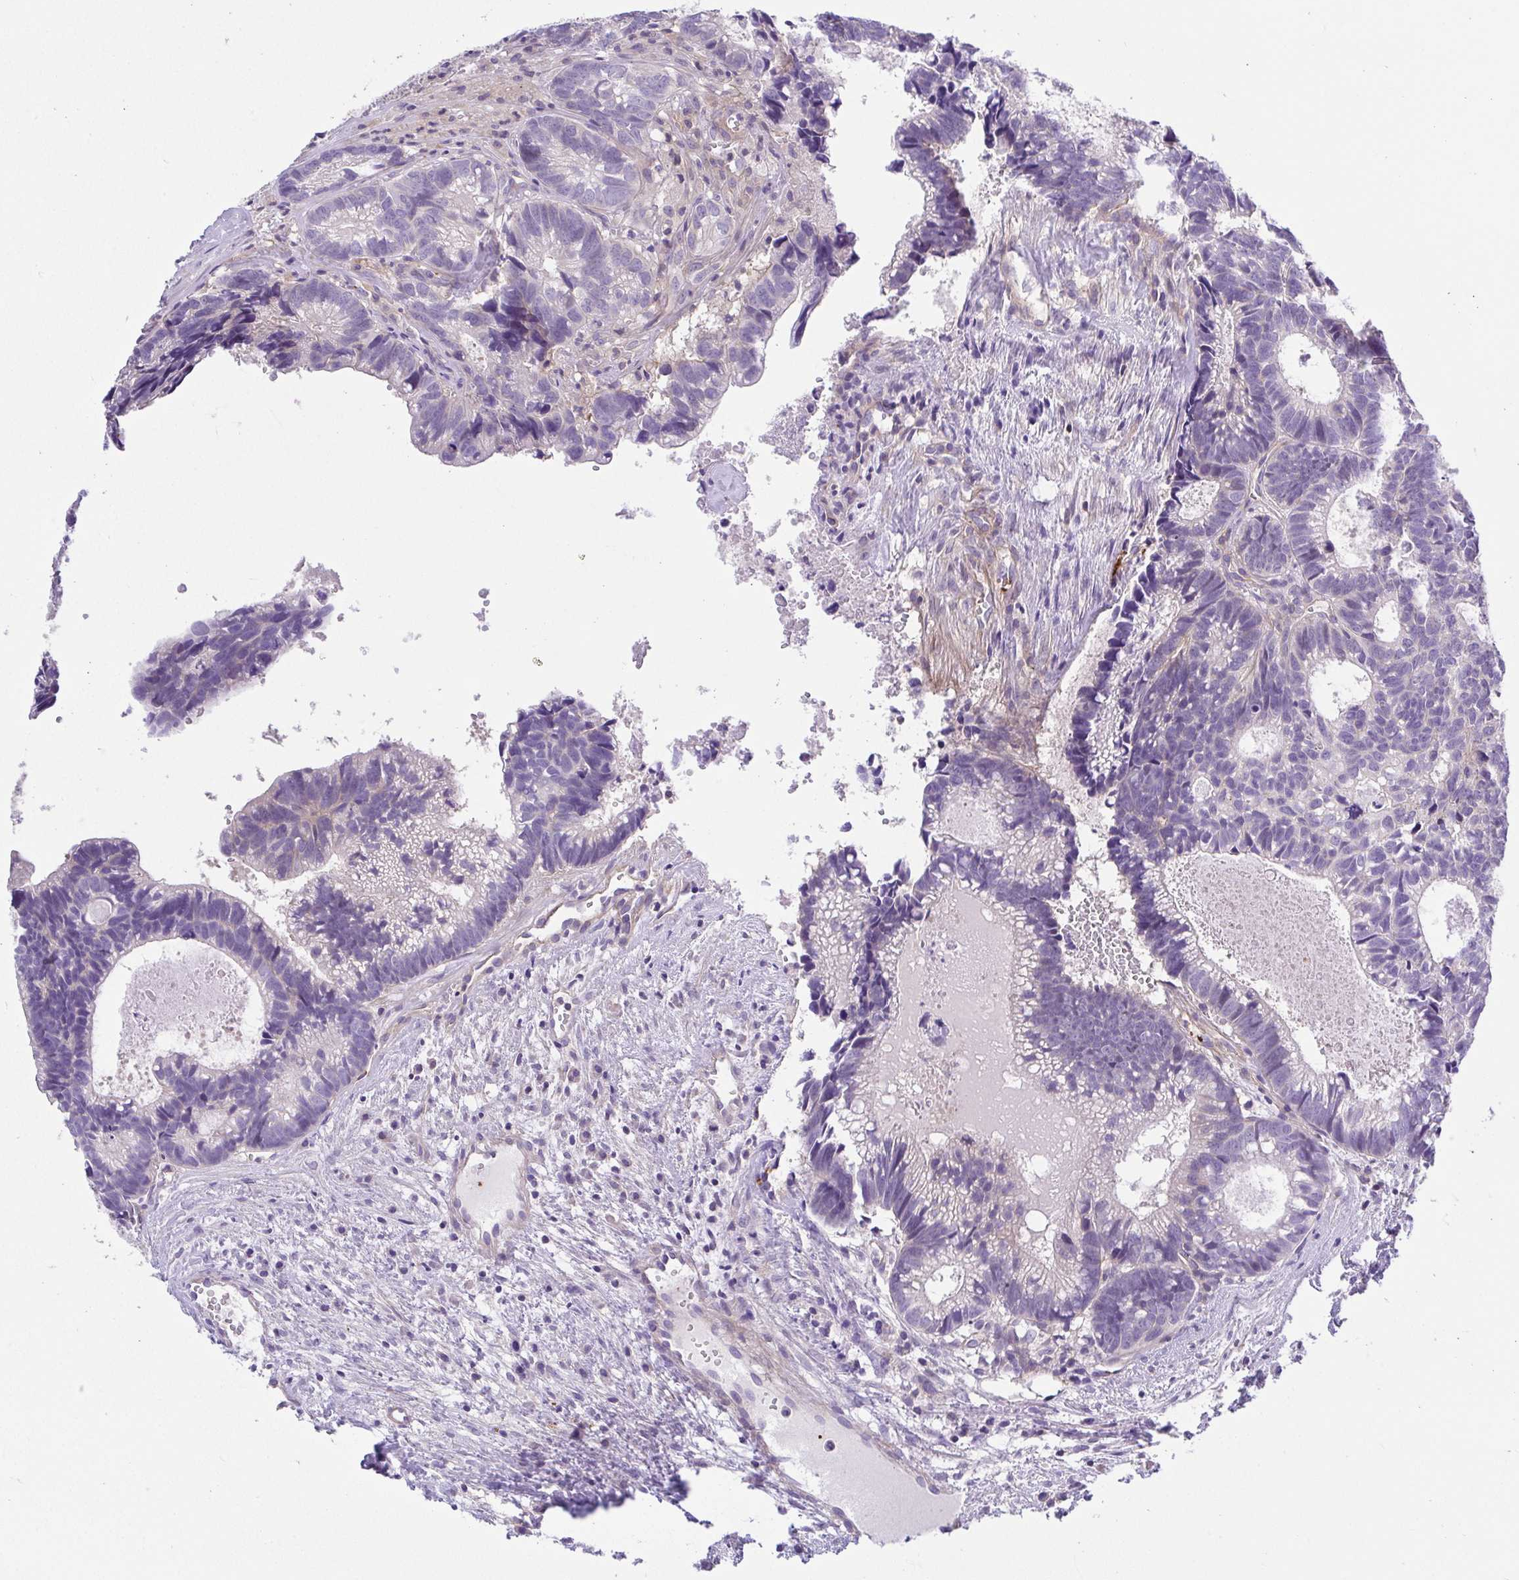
{"staining": {"intensity": "negative", "quantity": "none", "location": "none"}, "tissue": "head and neck cancer", "cell_type": "Tumor cells", "image_type": "cancer", "snomed": [{"axis": "morphology", "description": "Adenocarcinoma, NOS"}, {"axis": "topography", "description": "Head-Neck"}], "caption": "A high-resolution image shows immunohistochemistry staining of head and neck adenocarcinoma, which demonstrates no significant expression in tumor cells.", "gene": "PRR14L", "patient": {"sex": "male", "age": 62}}